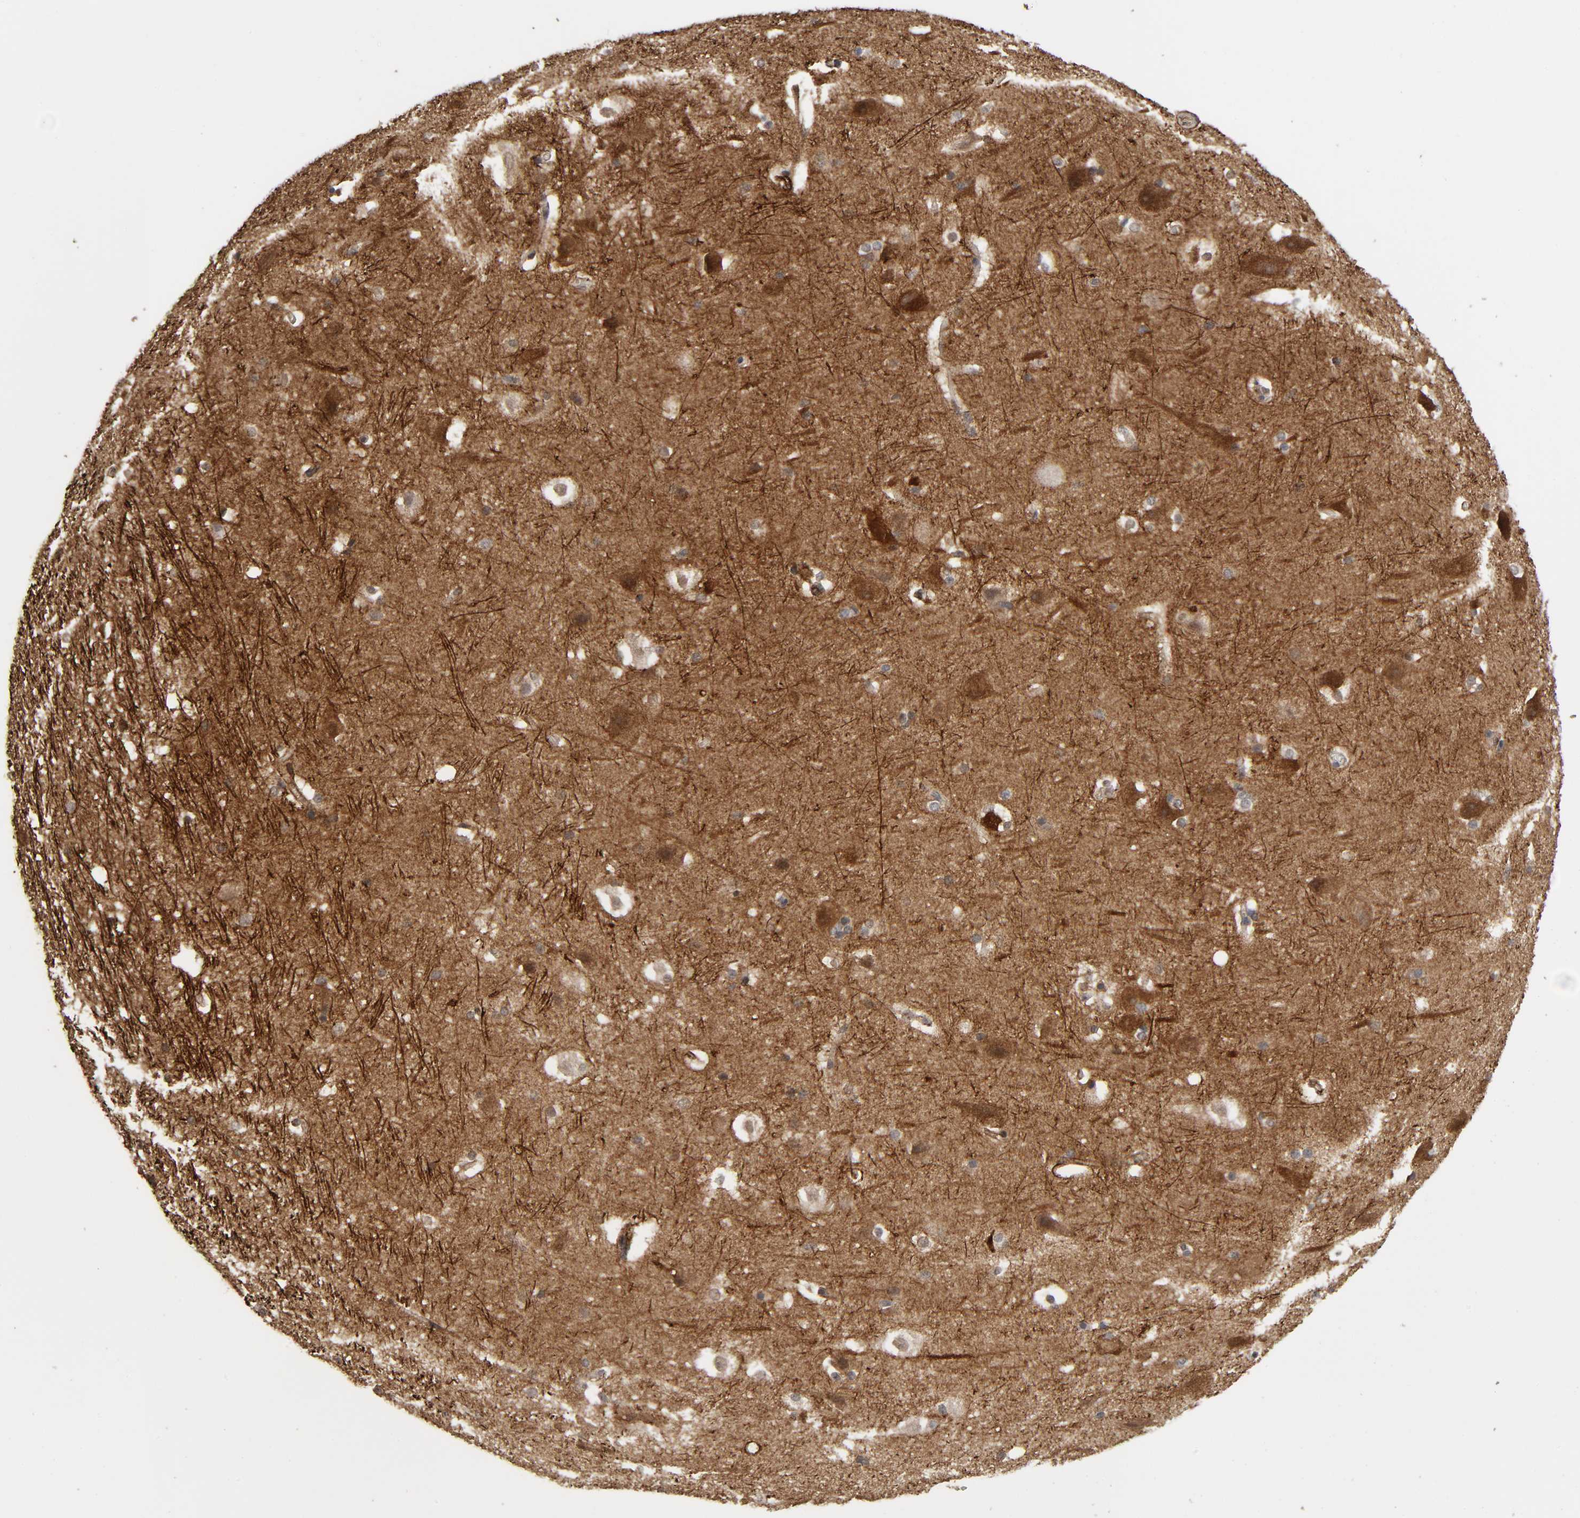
{"staining": {"intensity": "weak", "quantity": "25%-75%", "location": "cytoplasmic/membranous,nuclear"}, "tissue": "hippocampus", "cell_type": "Glial cells", "image_type": "normal", "snomed": [{"axis": "morphology", "description": "Normal tissue, NOS"}, {"axis": "topography", "description": "Hippocampus"}], "caption": "Protein expression analysis of normal human hippocampus reveals weak cytoplasmic/membranous,nuclear expression in about 25%-75% of glial cells. The staining was performed using DAB (3,3'-diaminobenzidine) to visualize the protein expression in brown, while the nuclei were stained in blue with hematoxylin (Magnification: 20x).", "gene": "AHNAK2", "patient": {"sex": "female", "age": 19}}